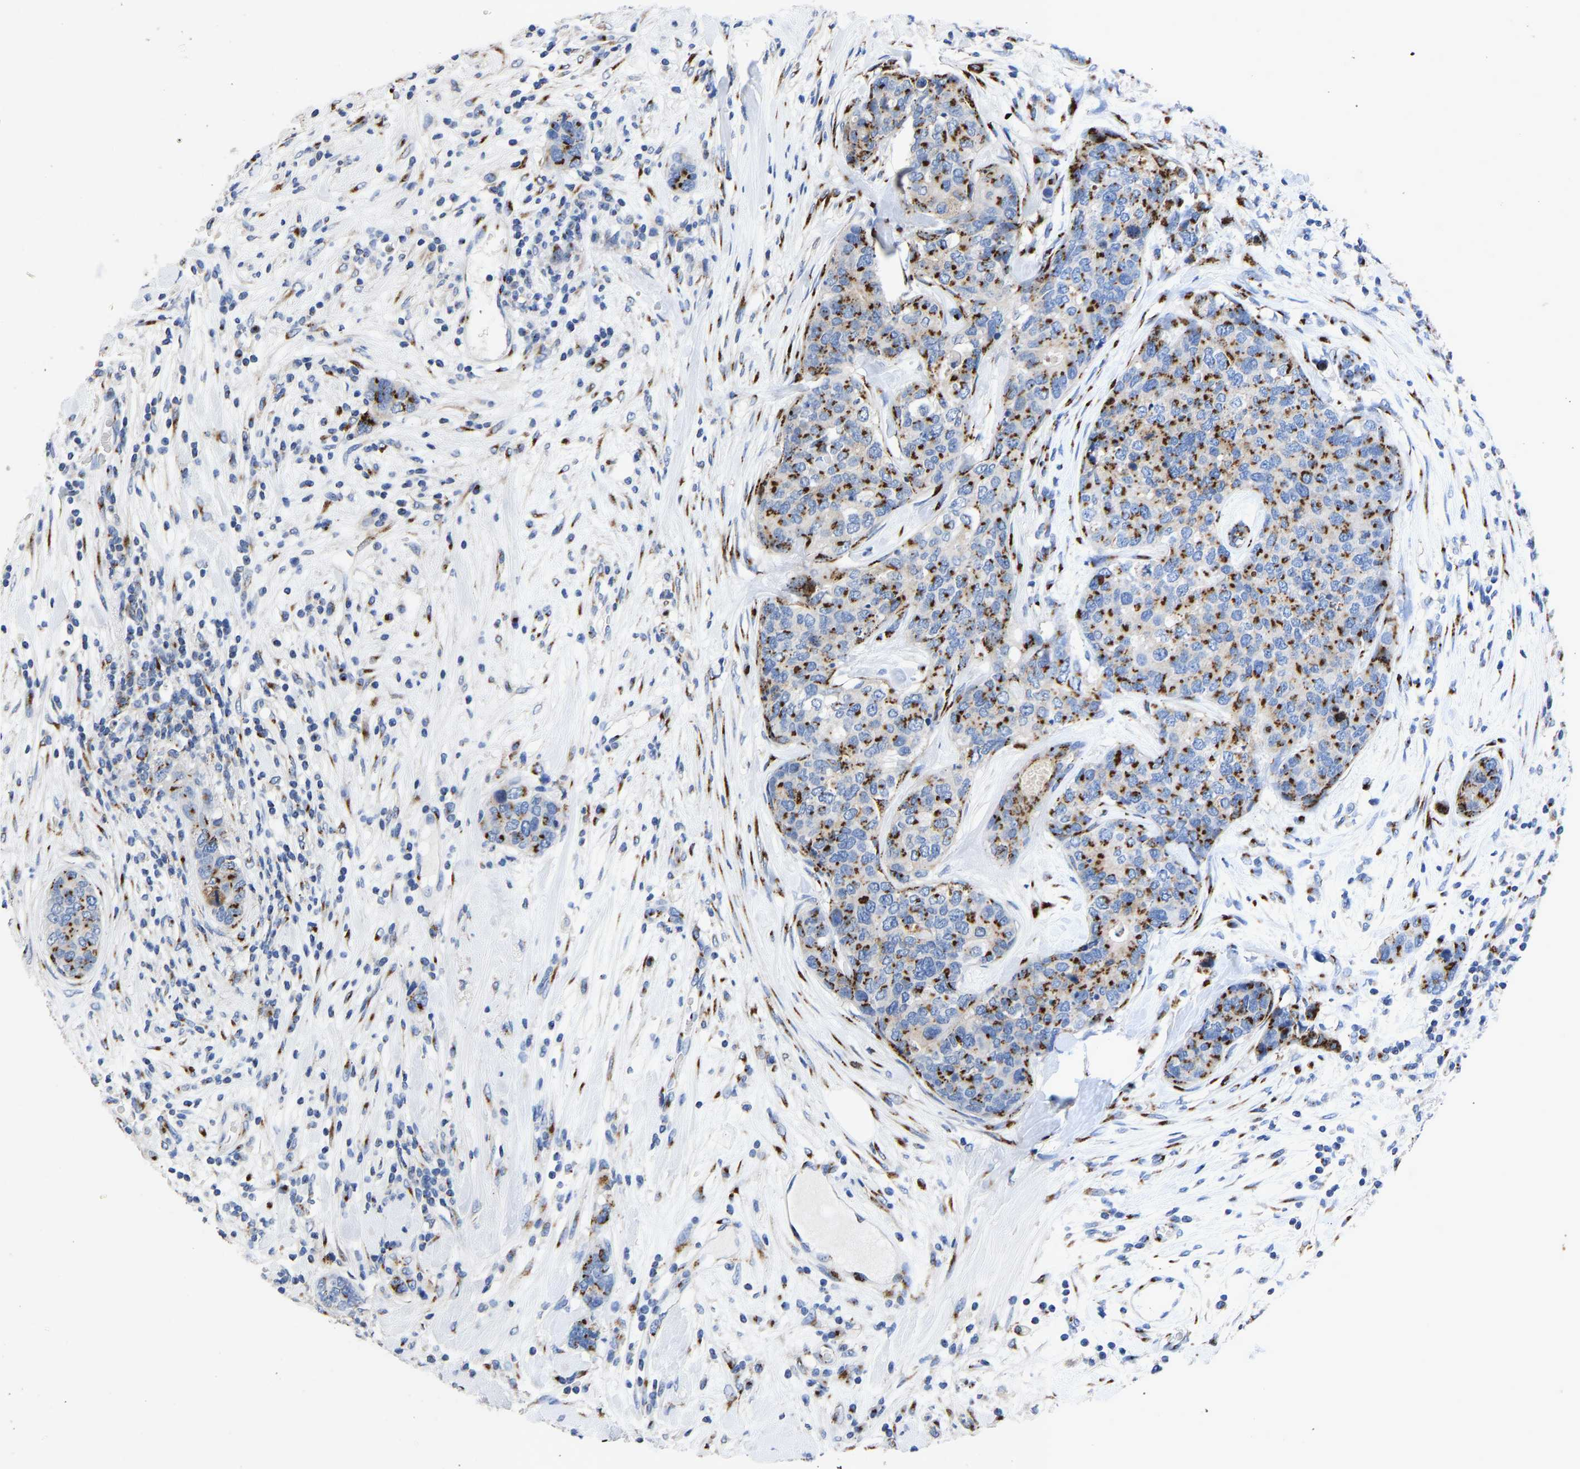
{"staining": {"intensity": "strong", "quantity": ">75%", "location": "cytoplasmic/membranous"}, "tissue": "breast cancer", "cell_type": "Tumor cells", "image_type": "cancer", "snomed": [{"axis": "morphology", "description": "Lobular carcinoma"}, {"axis": "topography", "description": "Breast"}], "caption": "A micrograph showing strong cytoplasmic/membranous expression in about >75% of tumor cells in breast lobular carcinoma, as visualized by brown immunohistochemical staining.", "gene": "TMEM87A", "patient": {"sex": "female", "age": 59}}